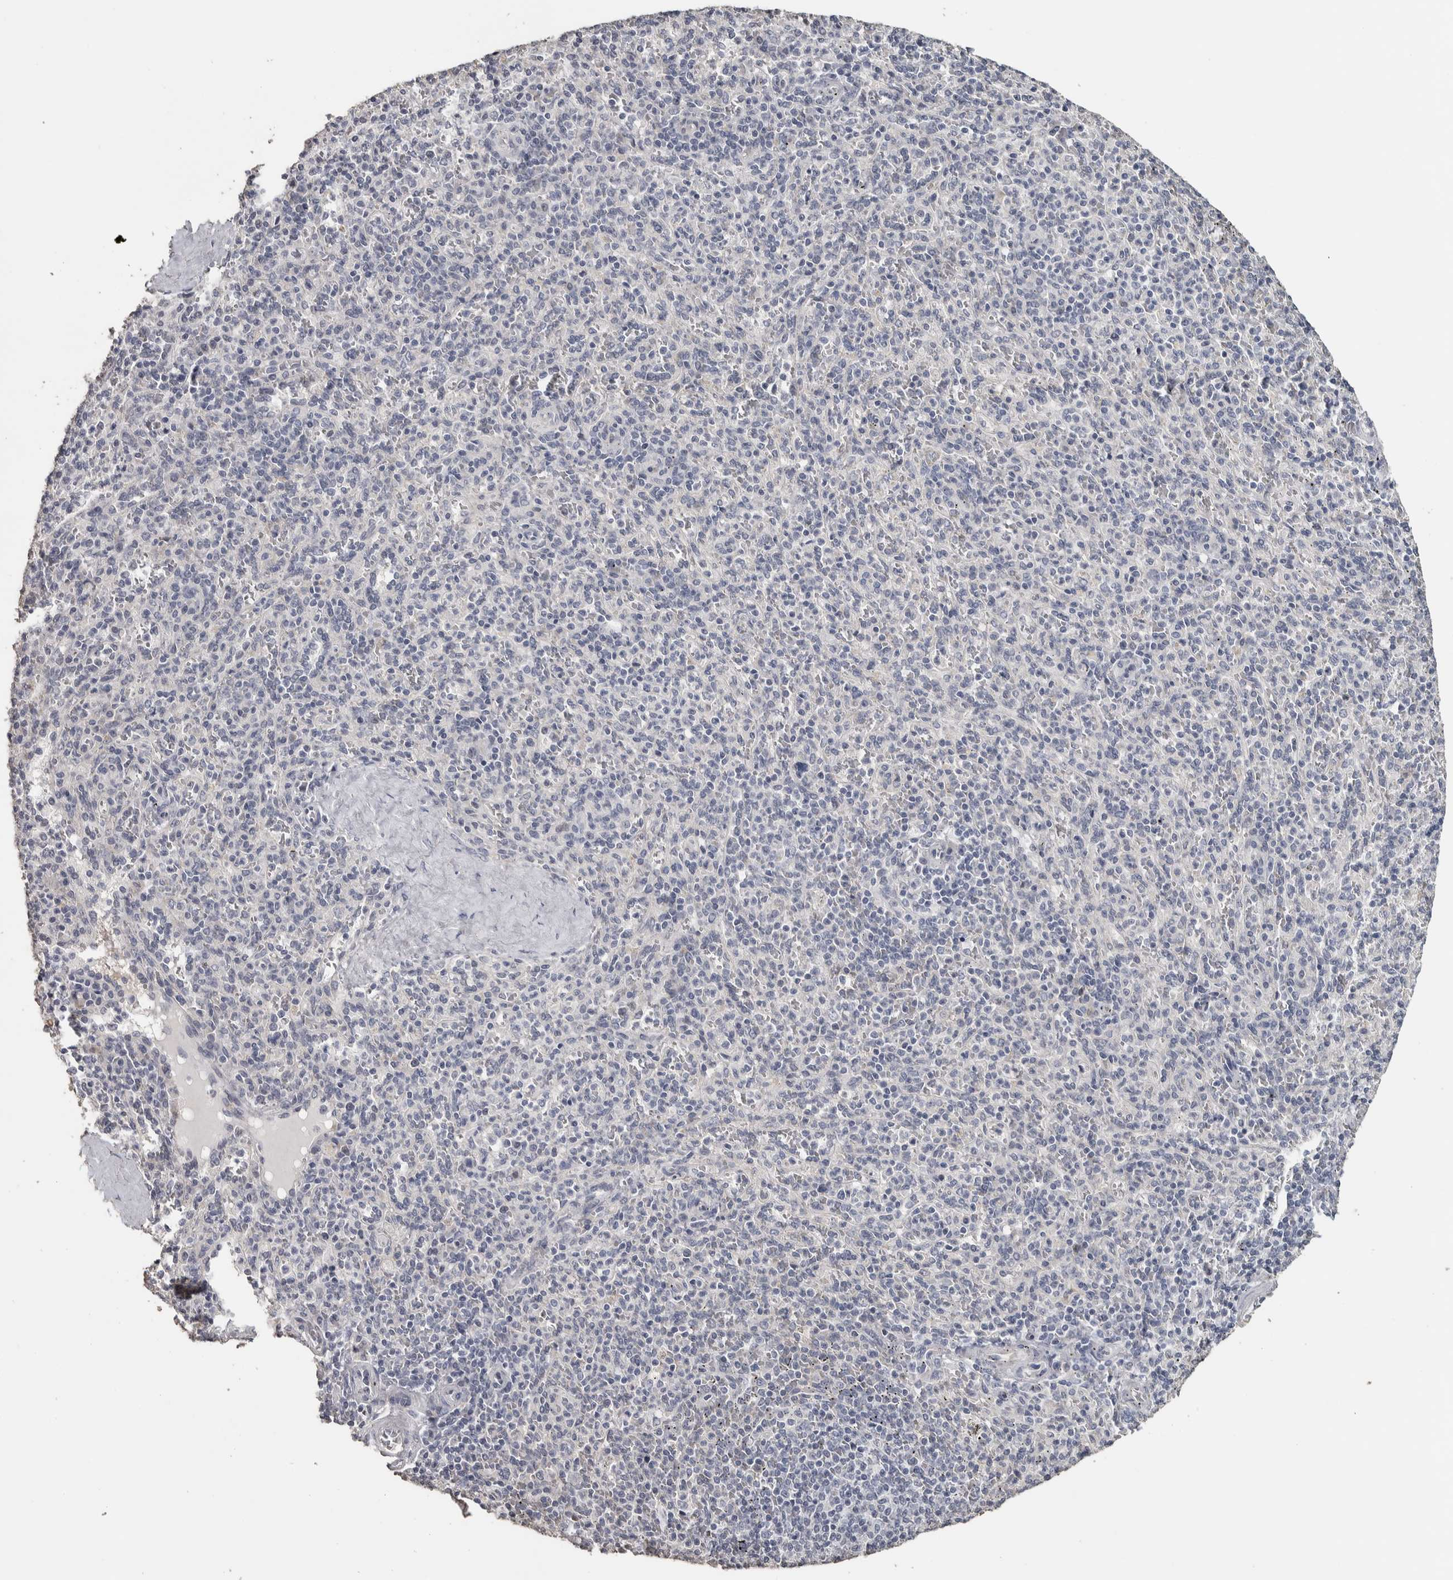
{"staining": {"intensity": "negative", "quantity": "none", "location": "none"}, "tissue": "spleen", "cell_type": "Cells in red pulp", "image_type": "normal", "snomed": [{"axis": "morphology", "description": "Normal tissue, NOS"}, {"axis": "topography", "description": "Spleen"}], "caption": "DAB immunohistochemical staining of unremarkable human spleen reveals no significant positivity in cells in red pulp. (DAB immunohistochemistry visualized using brightfield microscopy, high magnification).", "gene": "NECAB1", "patient": {"sex": "male", "age": 36}}